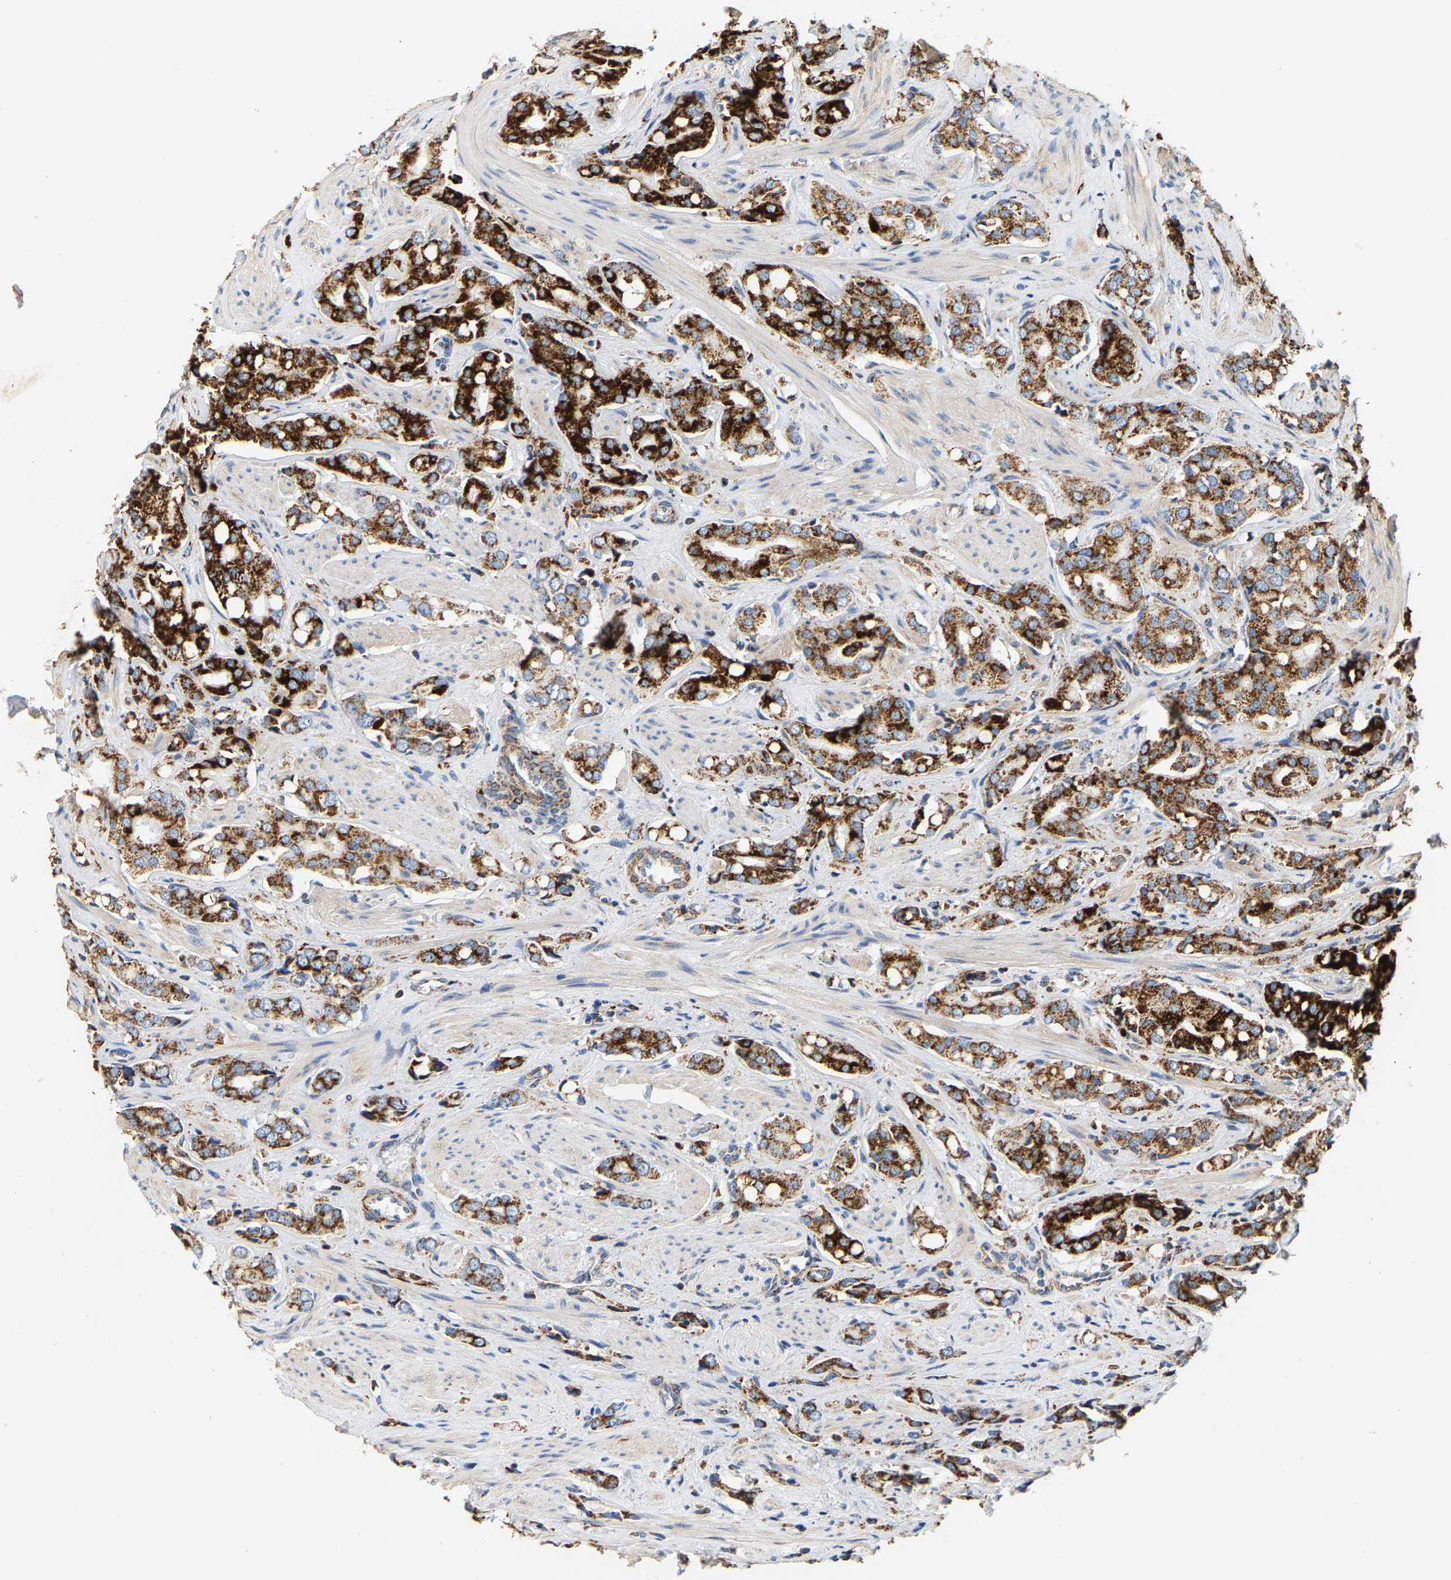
{"staining": {"intensity": "strong", "quantity": ">75%", "location": "cytoplasmic/membranous"}, "tissue": "prostate cancer", "cell_type": "Tumor cells", "image_type": "cancer", "snomed": [{"axis": "morphology", "description": "Adenocarcinoma, High grade"}, {"axis": "topography", "description": "Prostate"}], "caption": "Prostate cancer (adenocarcinoma (high-grade)) stained with a protein marker displays strong staining in tumor cells.", "gene": "SHMT2", "patient": {"sex": "male", "age": 52}}